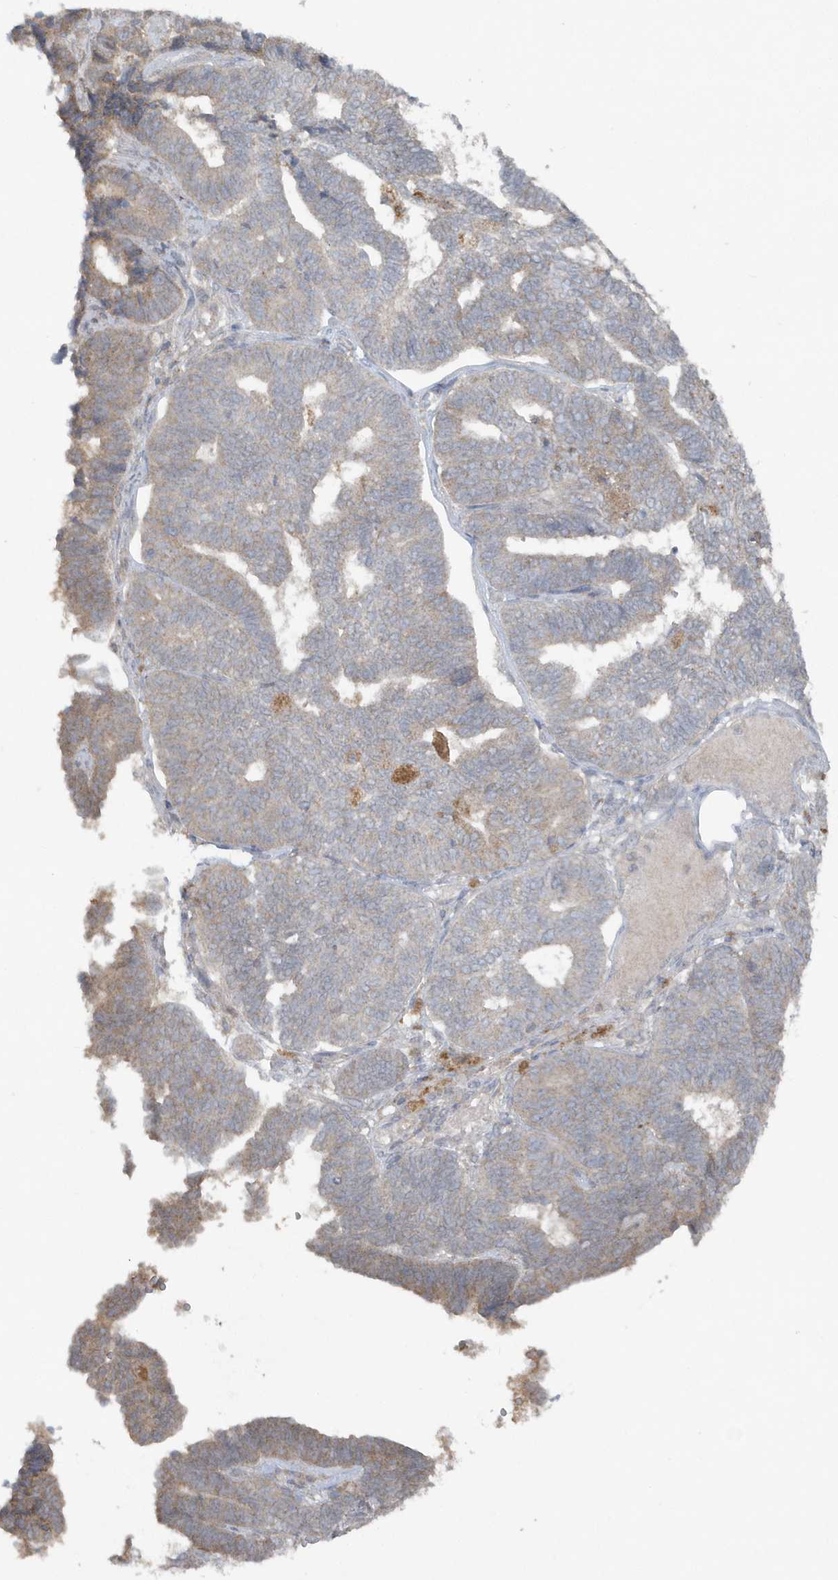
{"staining": {"intensity": "weak", "quantity": "<25%", "location": "cytoplasmic/membranous"}, "tissue": "endometrial cancer", "cell_type": "Tumor cells", "image_type": "cancer", "snomed": [{"axis": "morphology", "description": "Adenocarcinoma, NOS"}, {"axis": "topography", "description": "Endometrium"}], "caption": "Tumor cells are negative for protein expression in human endometrial adenocarcinoma.", "gene": "C1RL", "patient": {"sex": "female", "age": 70}}